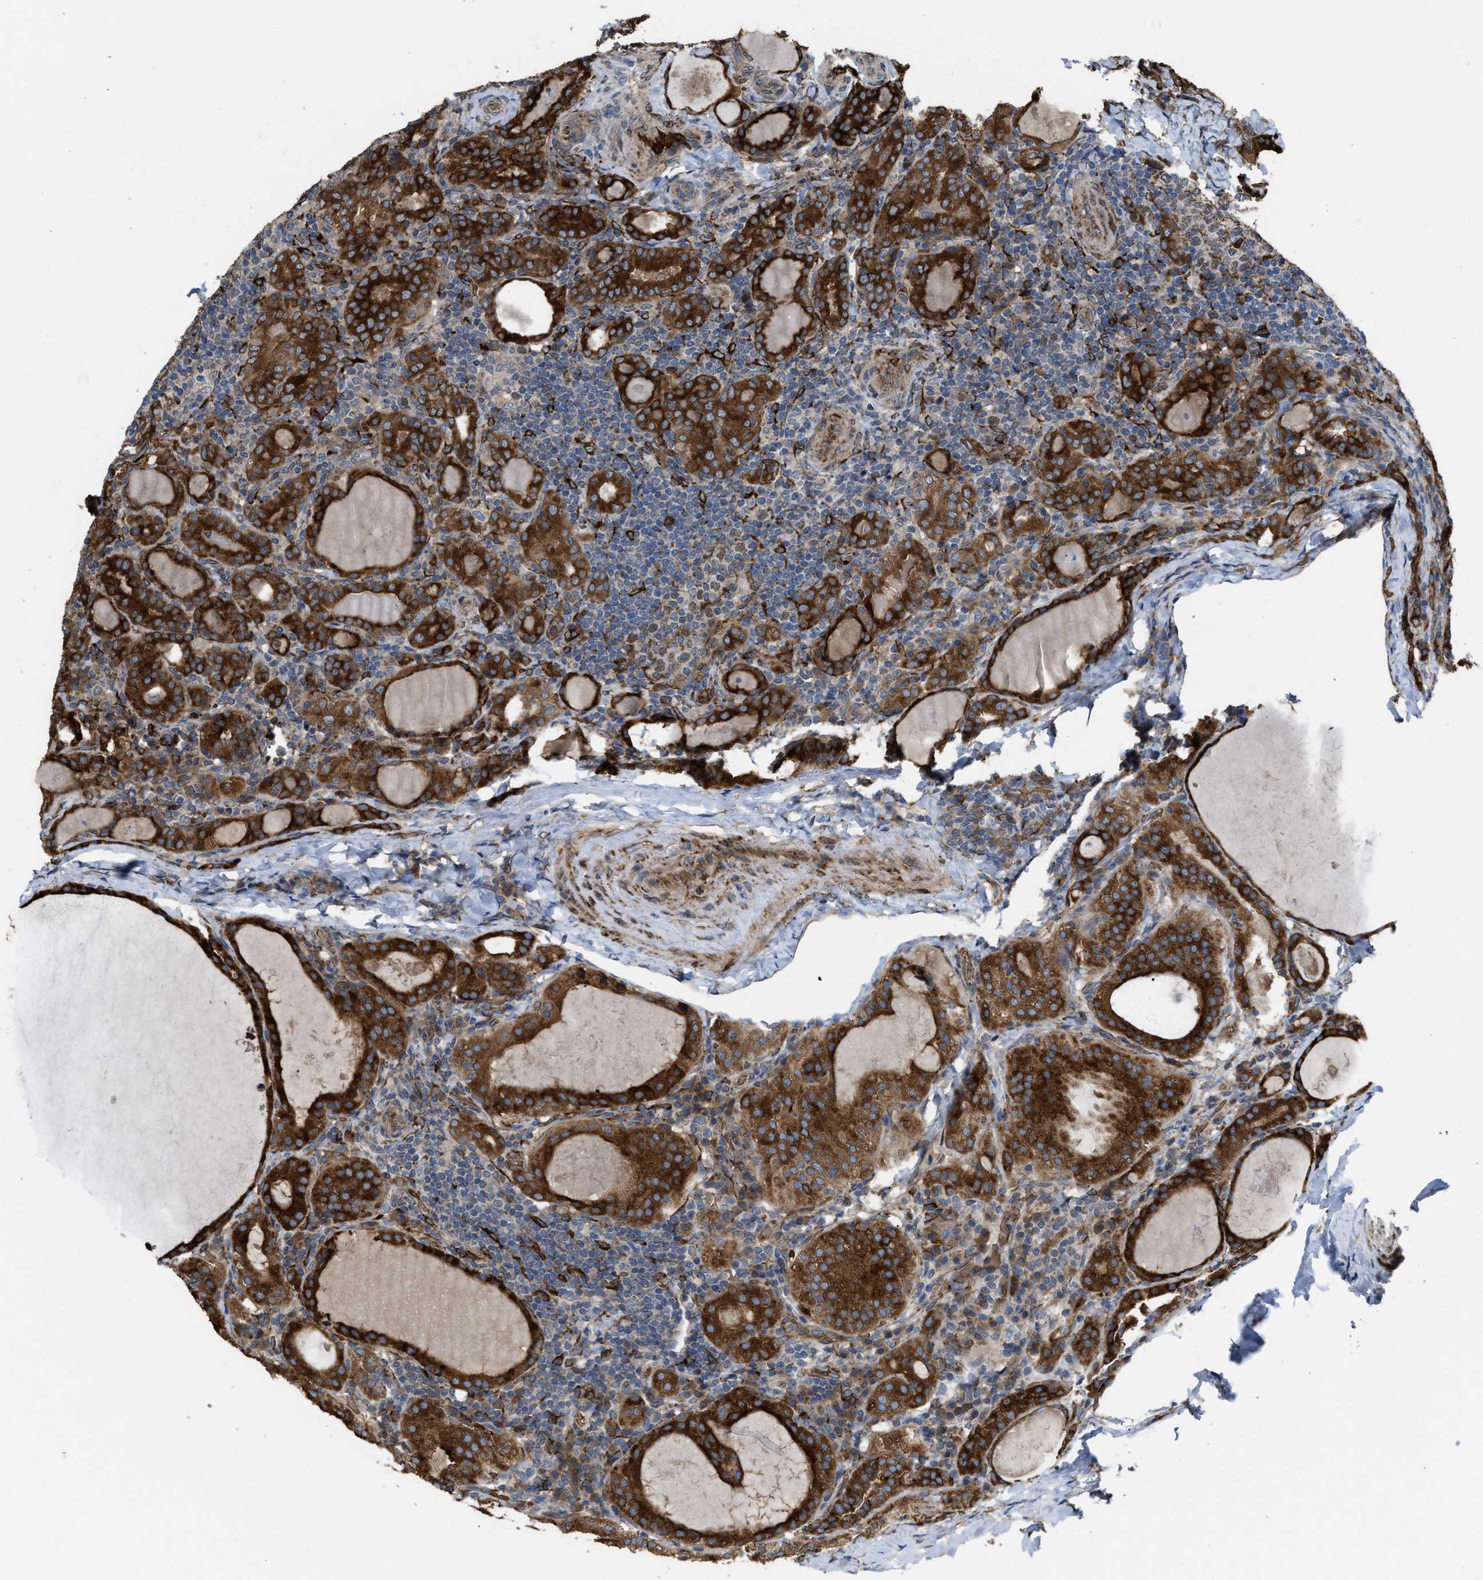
{"staining": {"intensity": "strong", "quantity": ">75%", "location": "cytoplasmic/membranous"}, "tissue": "thyroid cancer", "cell_type": "Tumor cells", "image_type": "cancer", "snomed": [{"axis": "morphology", "description": "Papillary adenocarcinoma, NOS"}, {"axis": "topography", "description": "Thyroid gland"}], "caption": "Immunohistochemical staining of papillary adenocarcinoma (thyroid) displays high levels of strong cytoplasmic/membranous positivity in about >75% of tumor cells.", "gene": "SELENOM", "patient": {"sex": "female", "age": 42}}